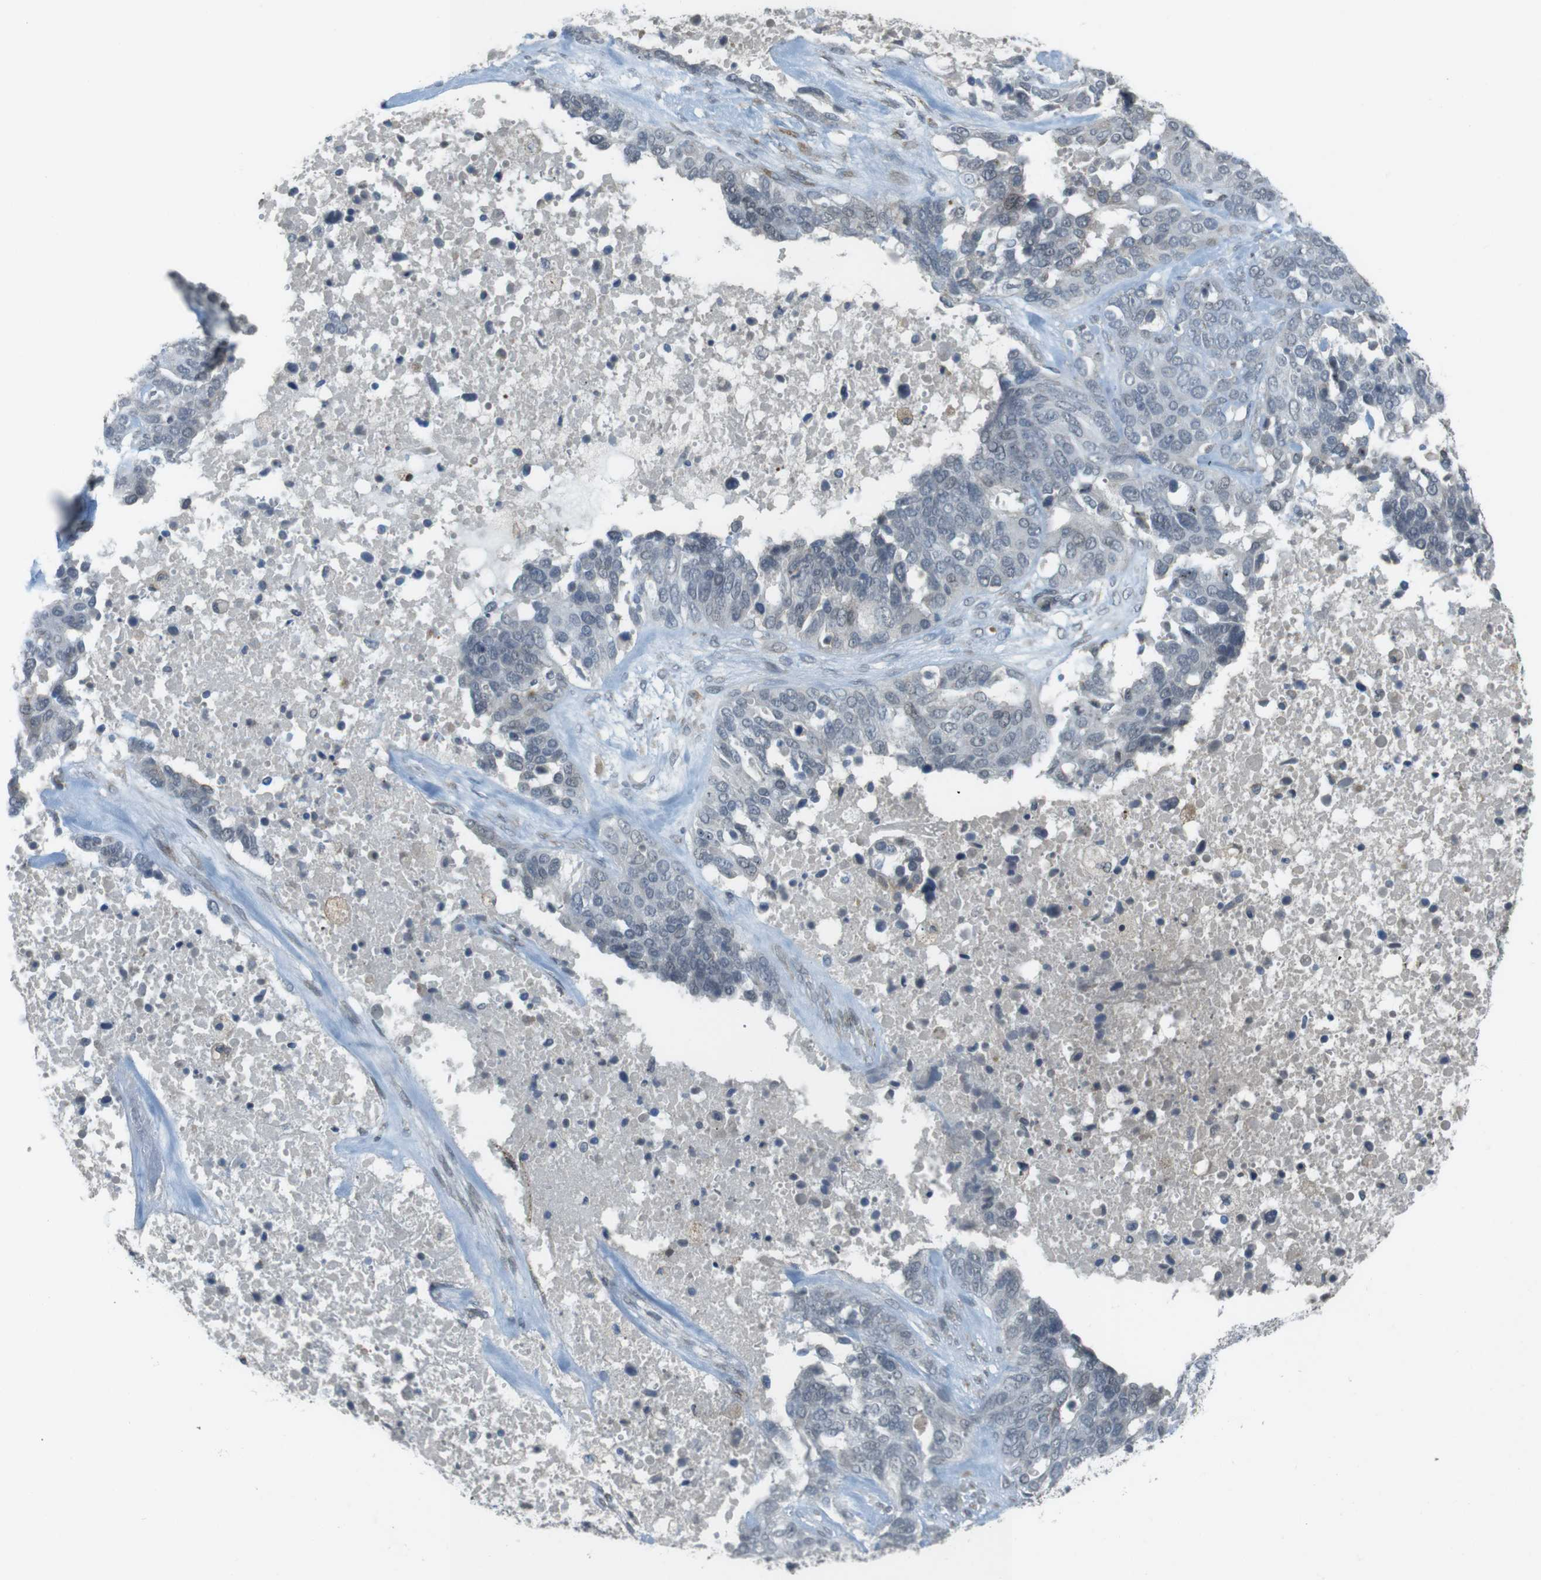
{"staining": {"intensity": "negative", "quantity": "none", "location": "none"}, "tissue": "ovarian cancer", "cell_type": "Tumor cells", "image_type": "cancer", "snomed": [{"axis": "morphology", "description": "Cystadenocarcinoma, serous, NOS"}, {"axis": "topography", "description": "Ovary"}], "caption": "The image demonstrates no staining of tumor cells in ovarian cancer. (DAB IHC with hematoxylin counter stain).", "gene": "FZD10", "patient": {"sex": "female", "age": 44}}